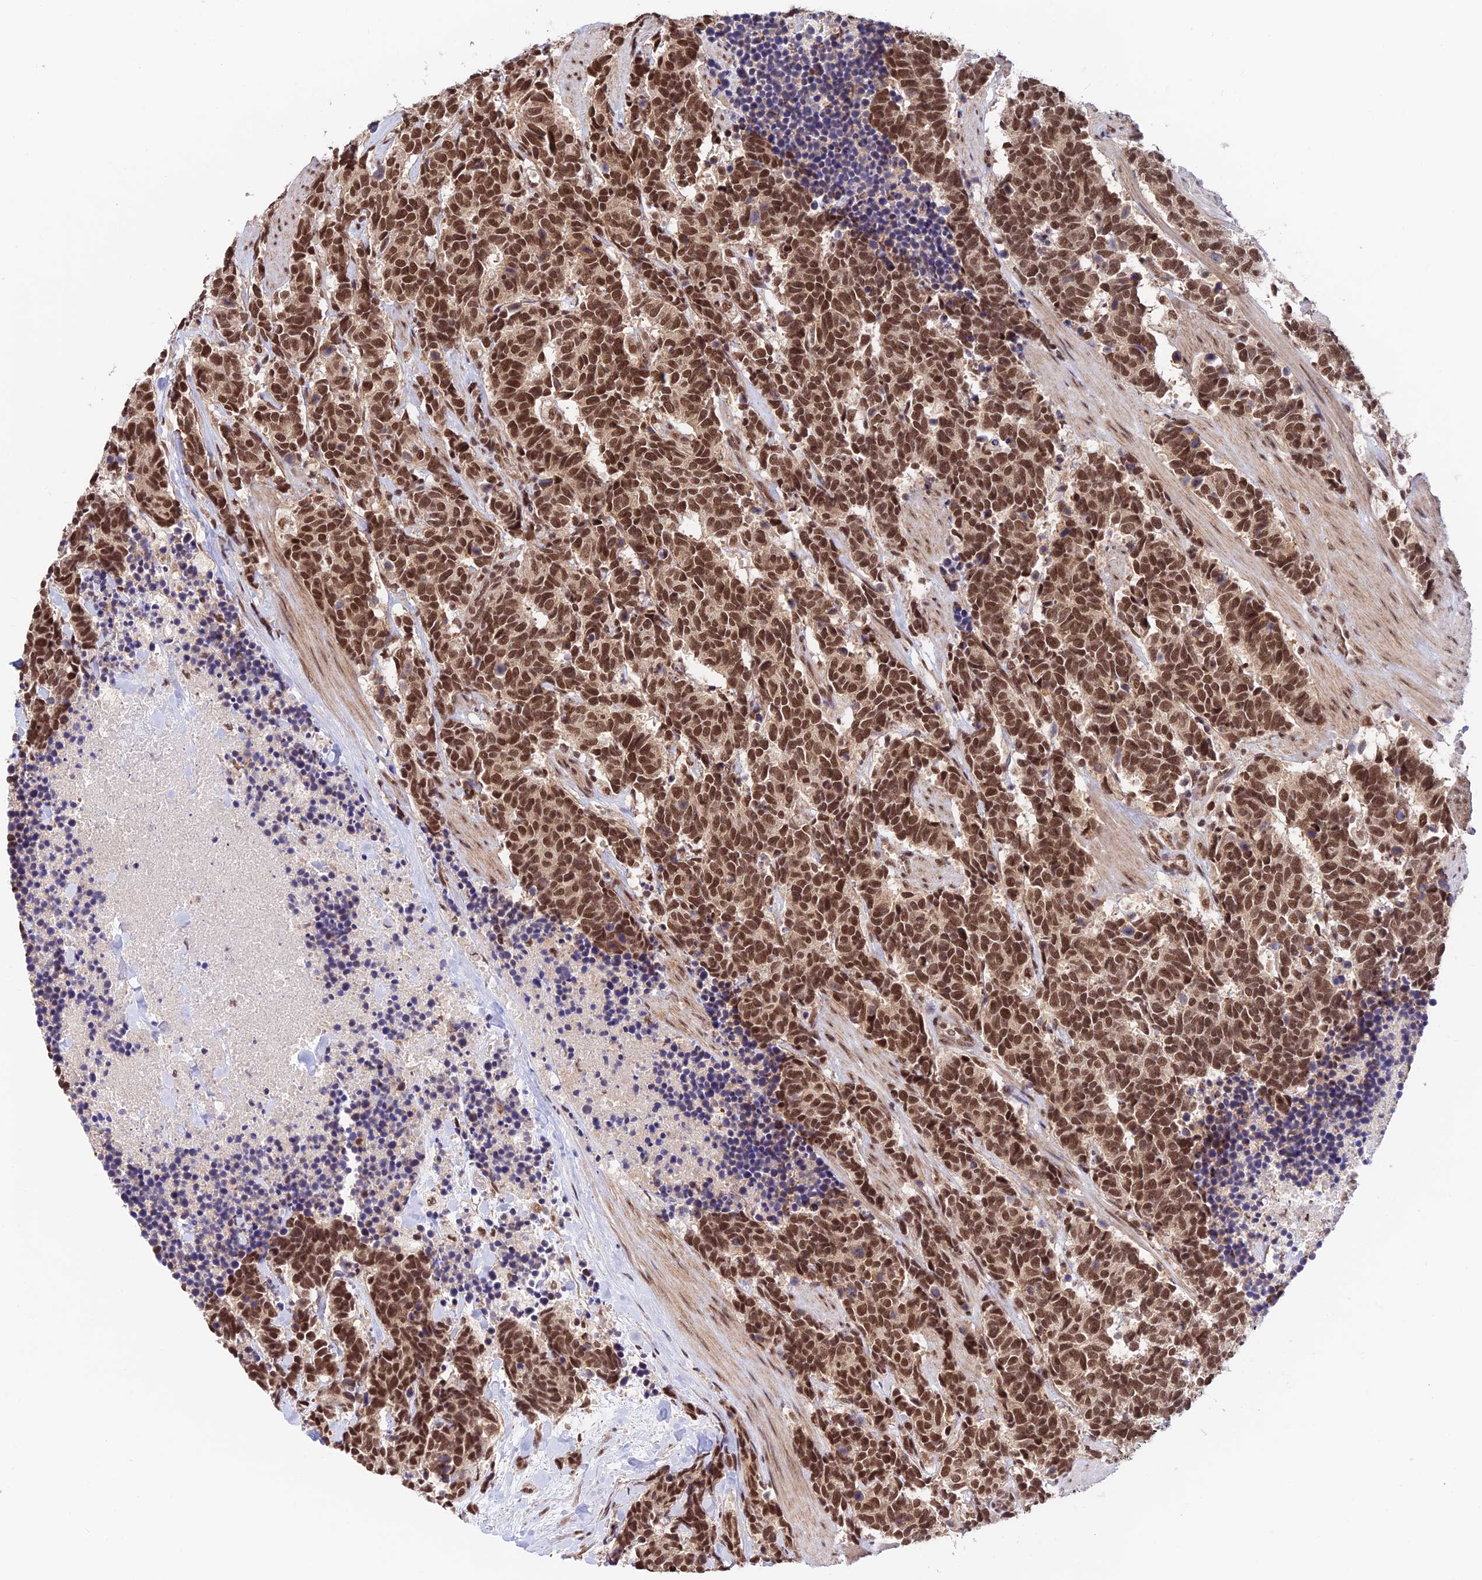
{"staining": {"intensity": "strong", "quantity": ">75%", "location": "cytoplasmic/membranous,nuclear"}, "tissue": "carcinoid", "cell_type": "Tumor cells", "image_type": "cancer", "snomed": [{"axis": "morphology", "description": "Carcinoma, NOS"}, {"axis": "morphology", "description": "Carcinoid, malignant, NOS"}, {"axis": "topography", "description": "Prostate"}], "caption": "Carcinoid stained with DAB IHC displays high levels of strong cytoplasmic/membranous and nuclear staining in about >75% of tumor cells.", "gene": "RBM42", "patient": {"sex": "male", "age": 57}}